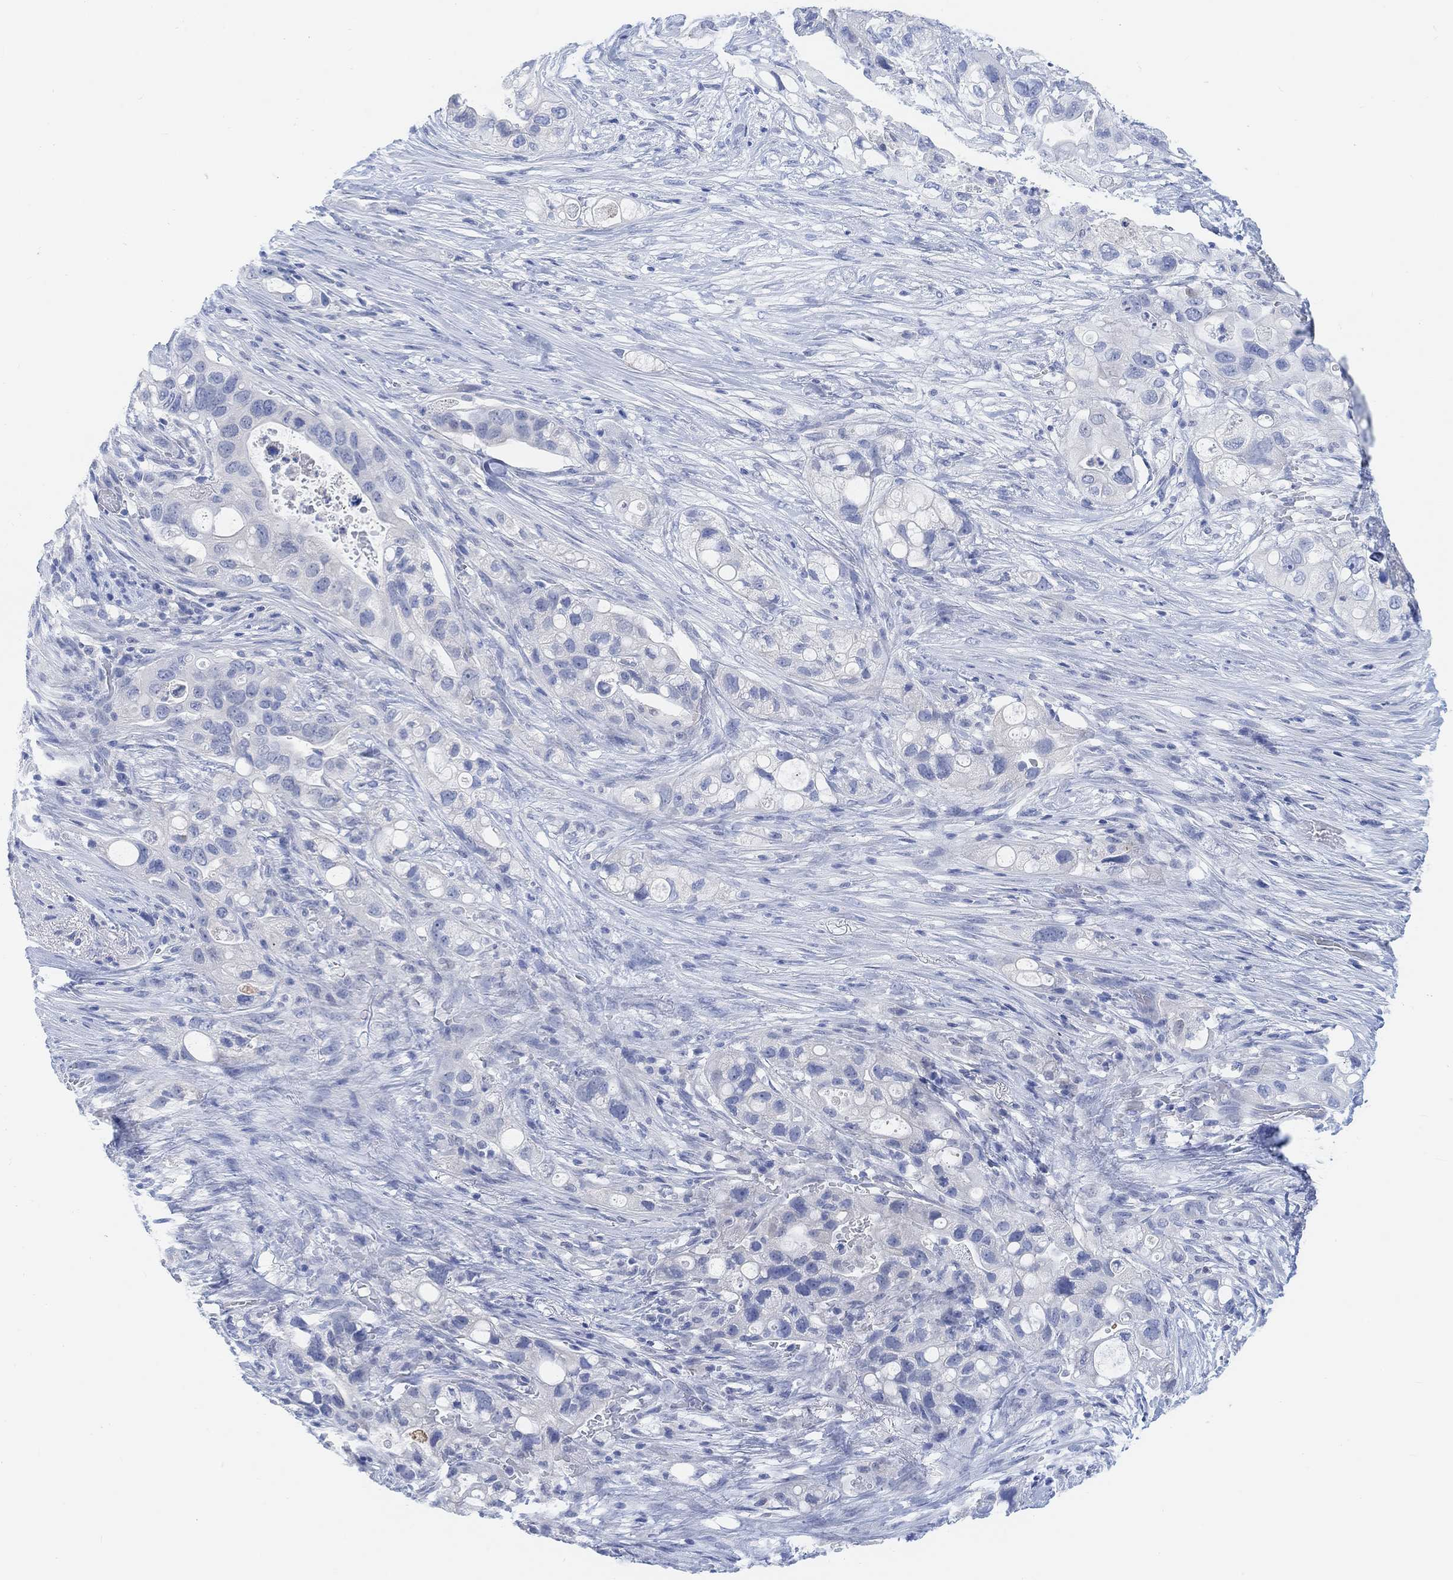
{"staining": {"intensity": "negative", "quantity": "none", "location": "none"}, "tissue": "pancreatic cancer", "cell_type": "Tumor cells", "image_type": "cancer", "snomed": [{"axis": "morphology", "description": "Adenocarcinoma, NOS"}, {"axis": "topography", "description": "Pancreas"}], "caption": "The IHC histopathology image has no significant staining in tumor cells of pancreatic cancer tissue.", "gene": "ENO4", "patient": {"sex": "female", "age": 72}}